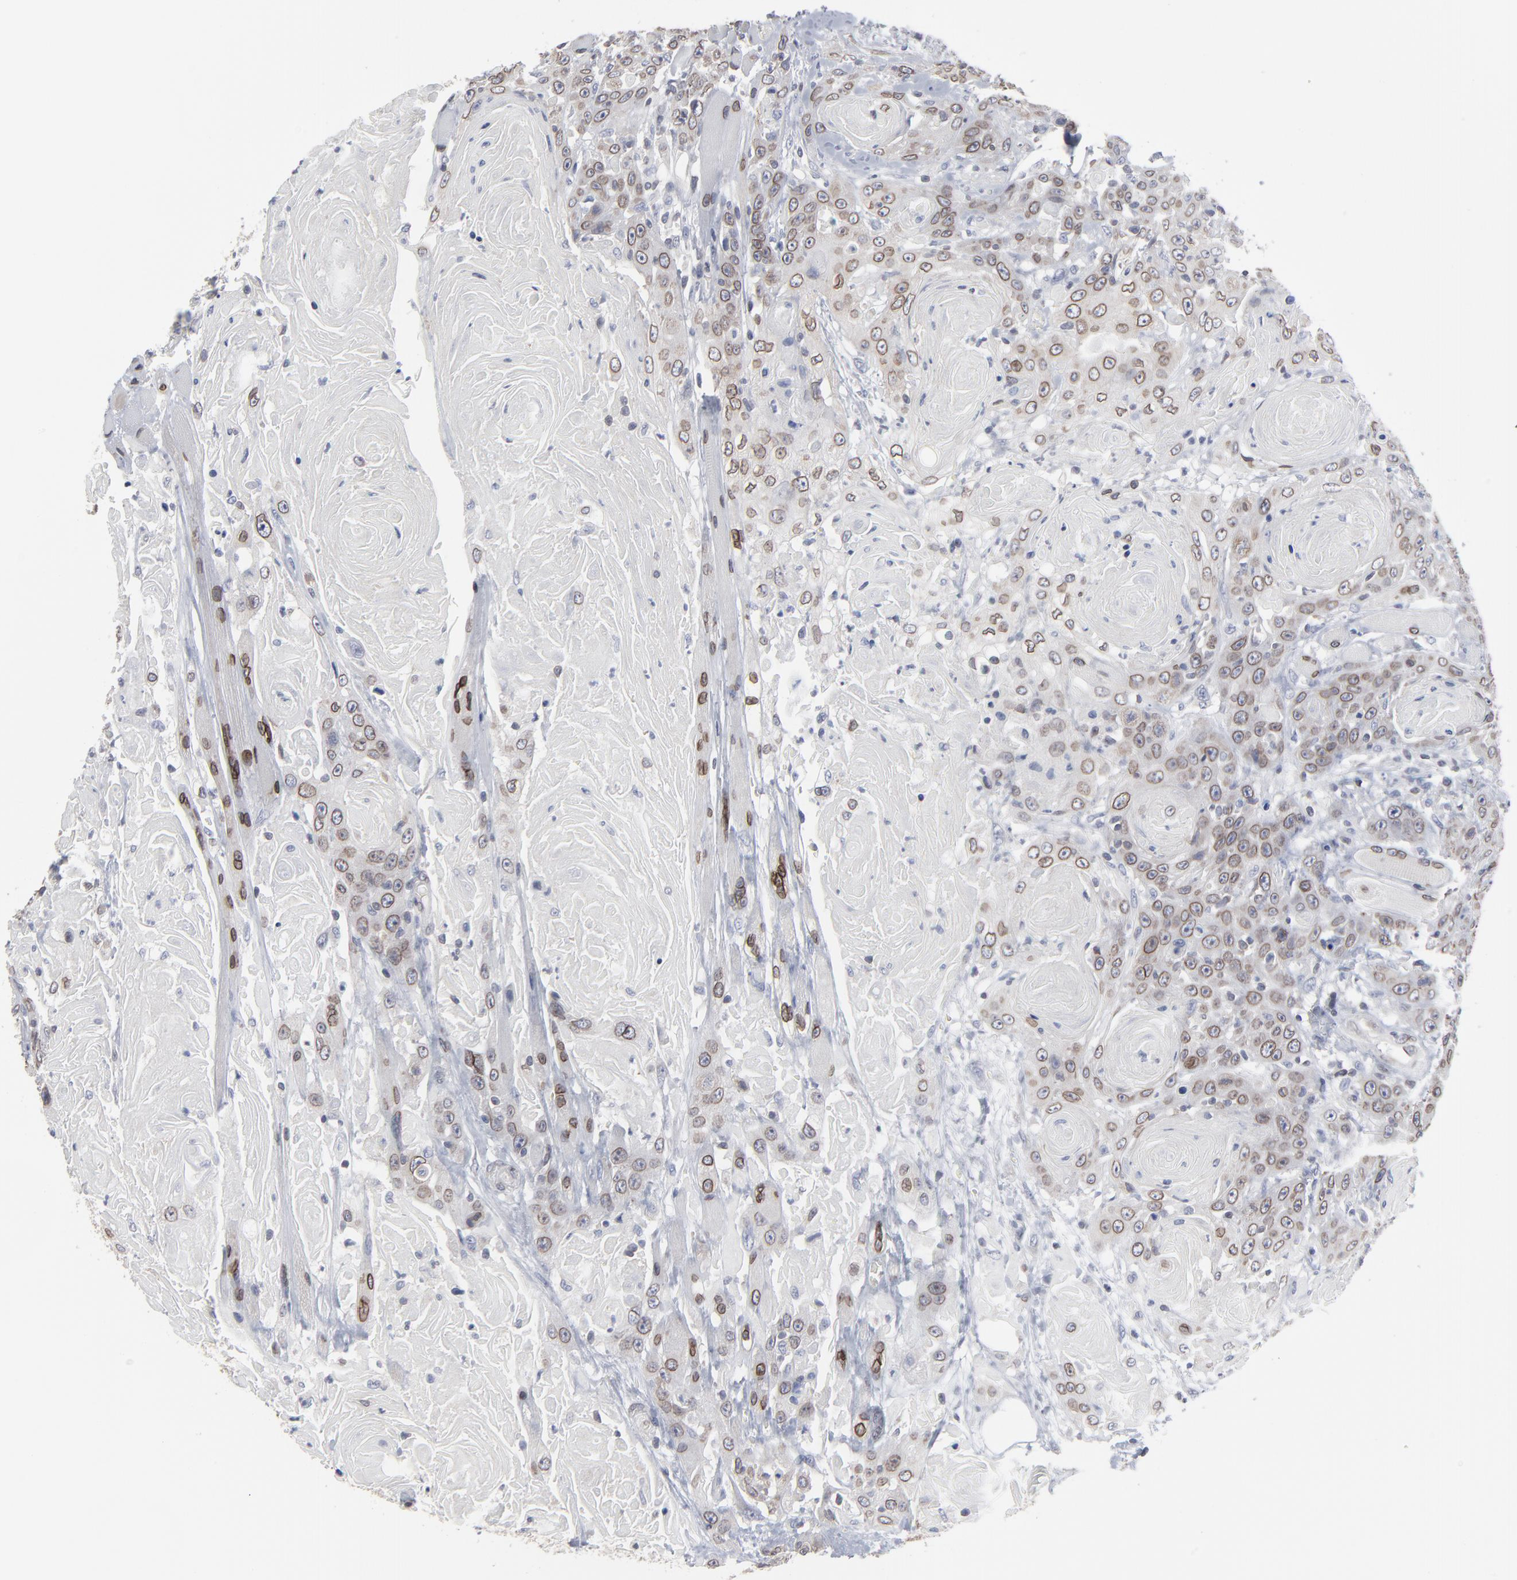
{"staining": {"intensity": "moderate", "quantity": ">75%", "location": "cytoplasmic/membranous,nuclear"}, "tissue": "head and neck cancer", "cell_type": "Tumor cells", "image_type": "cancer", "snomed": [{"axis": "morphology", "description": "Squamous cell carcinoma, NOS"}, {"axis": "topography", "description": "Head-Neck"}], "caption": "Brown immunohistochemical staining in squamous cell carcinoma (head and neck) reveals moderate cytoplasmic/membranous and nuclear expression in approximately >75% of tumor cells.", "gene": "SYNE2", "patient": {"sex": "female", "age": 84}}